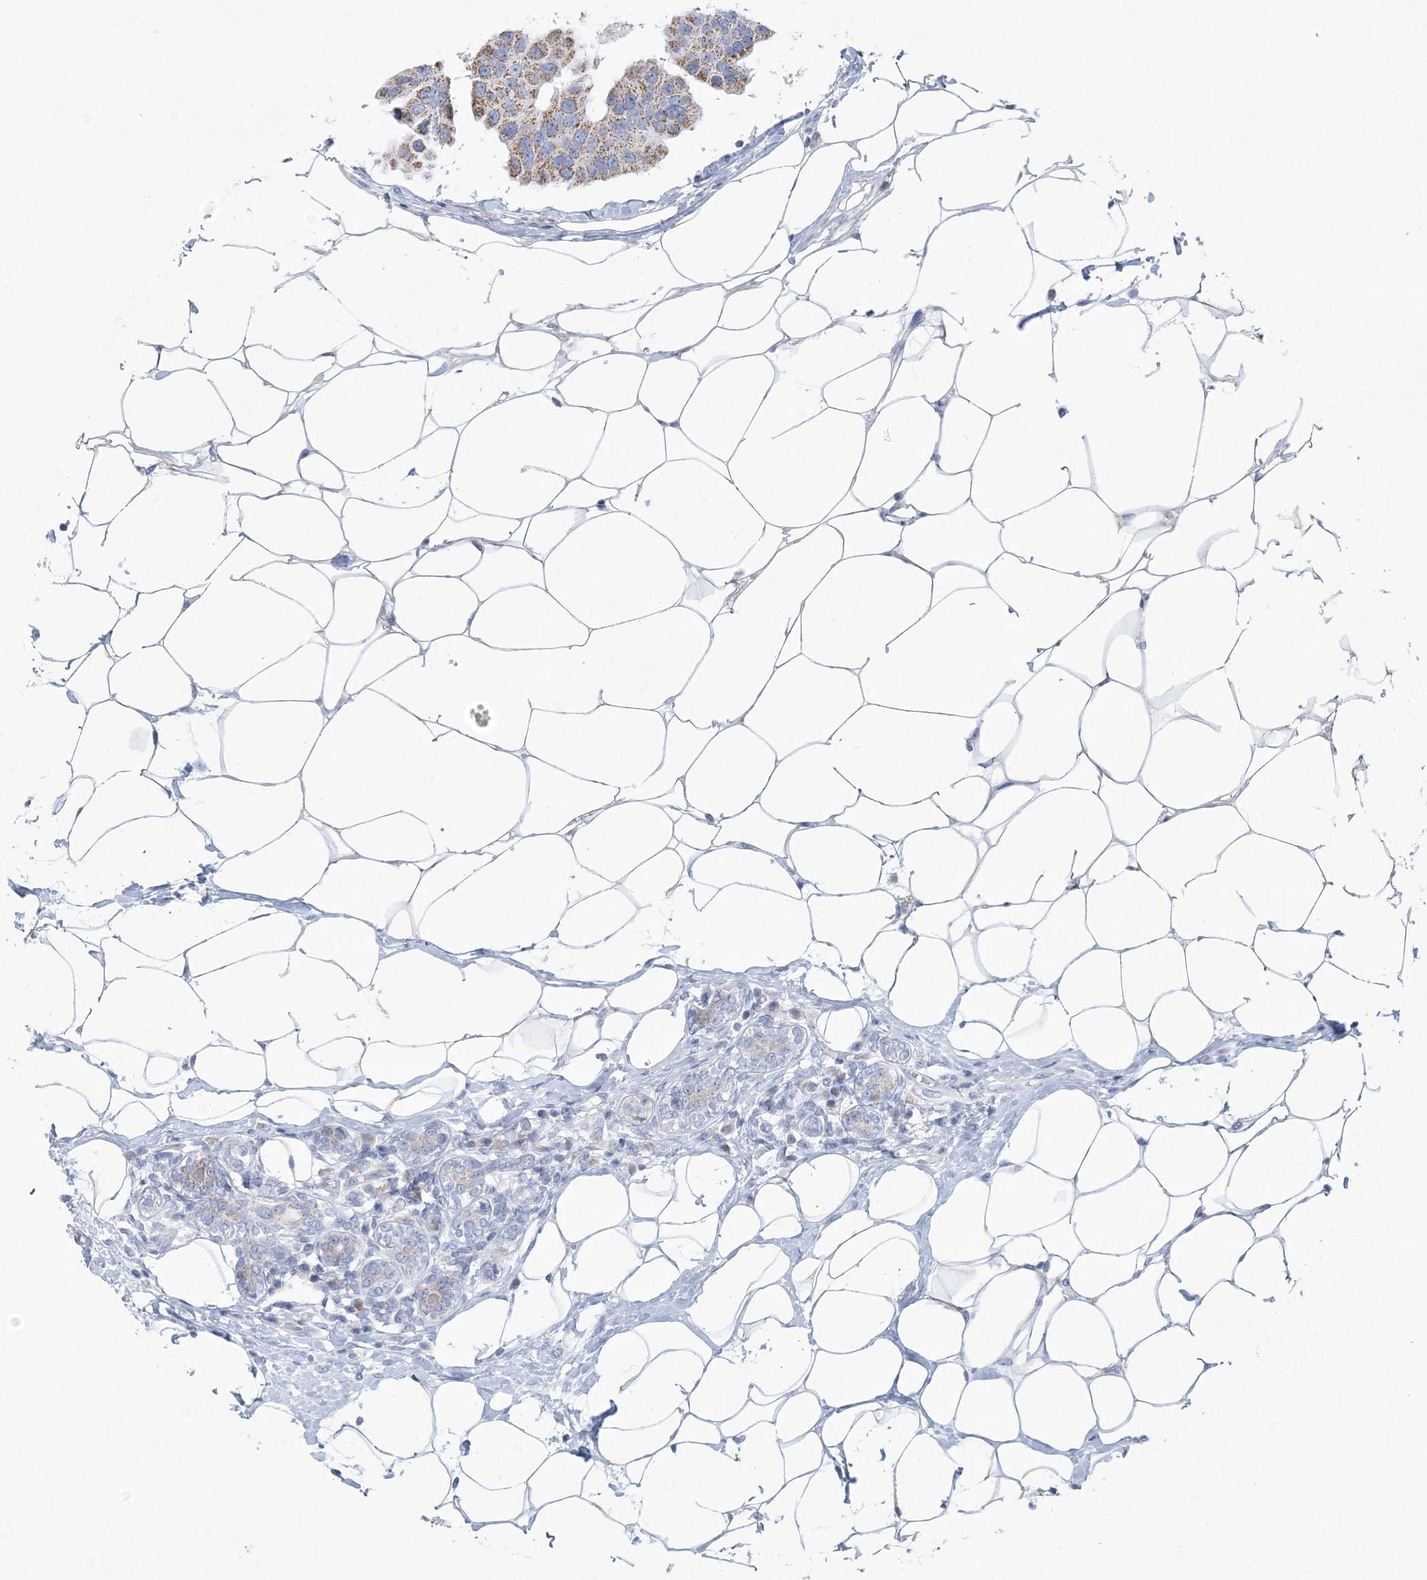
{"staining": {"intensity": "moderate", "quantity": ">75%", "location": "cytoplasmic/membranous"}, "tissue": "breast cancer", "cell_type": "Tumor cells", "image_type": "cancer", "snomed": [{"axis": "morphology", "description": "Normal tissue, NOS"}, {"axis": "morphology", "description": "Duct carcinoma"}, {"axis": "topography", "description": "Breast"}], "caption": "Immunohistochemical staining of breast intraductal carcinoma displays moderate cytoplasmic/membranous protein staining in approximately >75% of tumor cells.", "gene": "NIPAL1", "patient": {"sex": "female", "age": 39}}